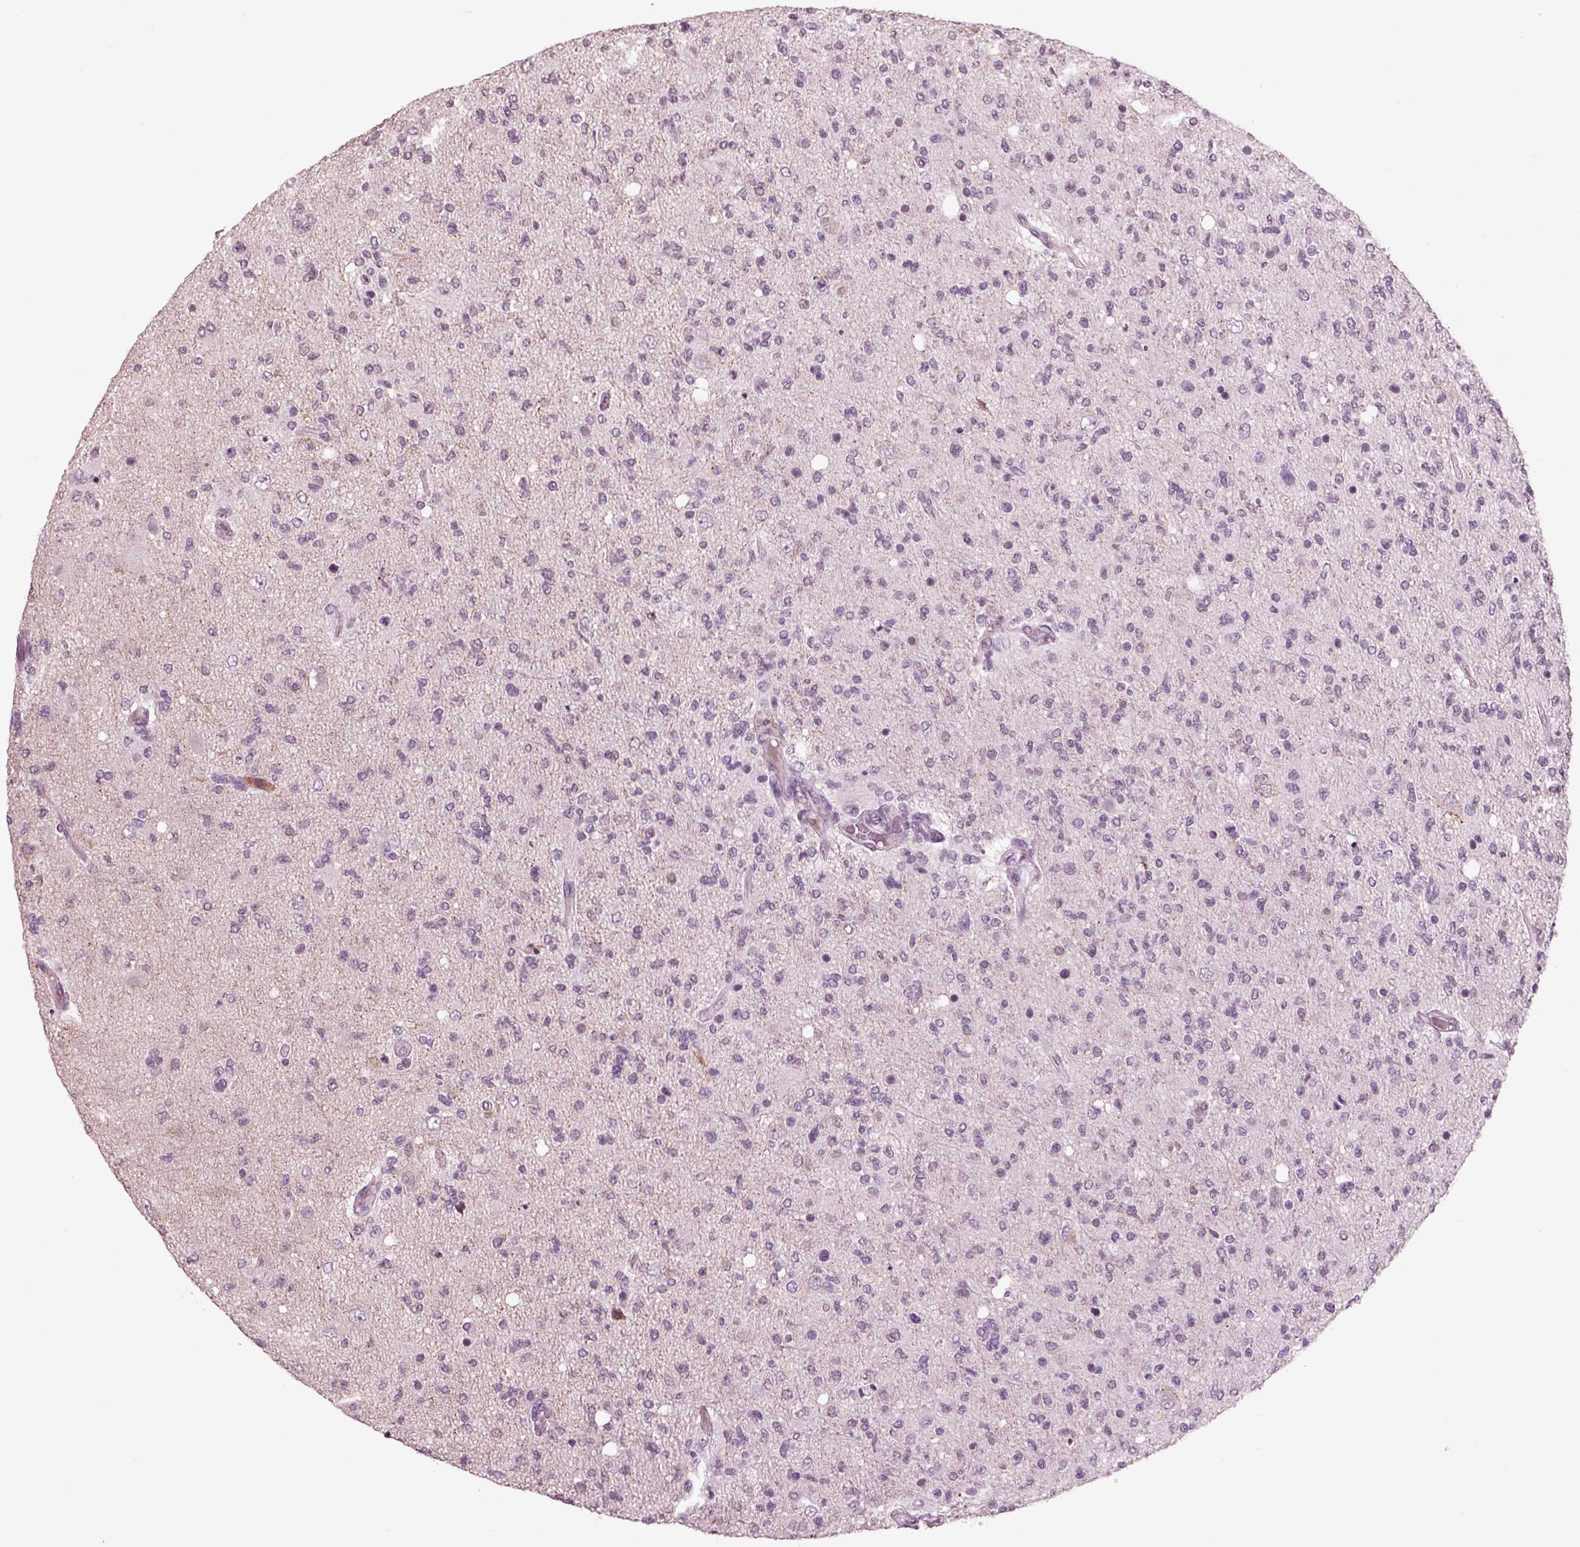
{"staining": {"intensity": "negative", "quantity": "none", "location": "none"}, "tissue": "glioma", "cell_type": "Tumor cells", "image_type": "cancer", "snomed": [{"axis": "morphology", "description": "Glioma, malignant, High grade"}, {"axis": "topography", "description": "Cerebral cortex"}], "caption": "An immunohistochemistry image of glioma is shown. There is no staining in tumor cells of glioma.", "gene": "CHGB", "patient": {"sex": "male", "age": 70}}